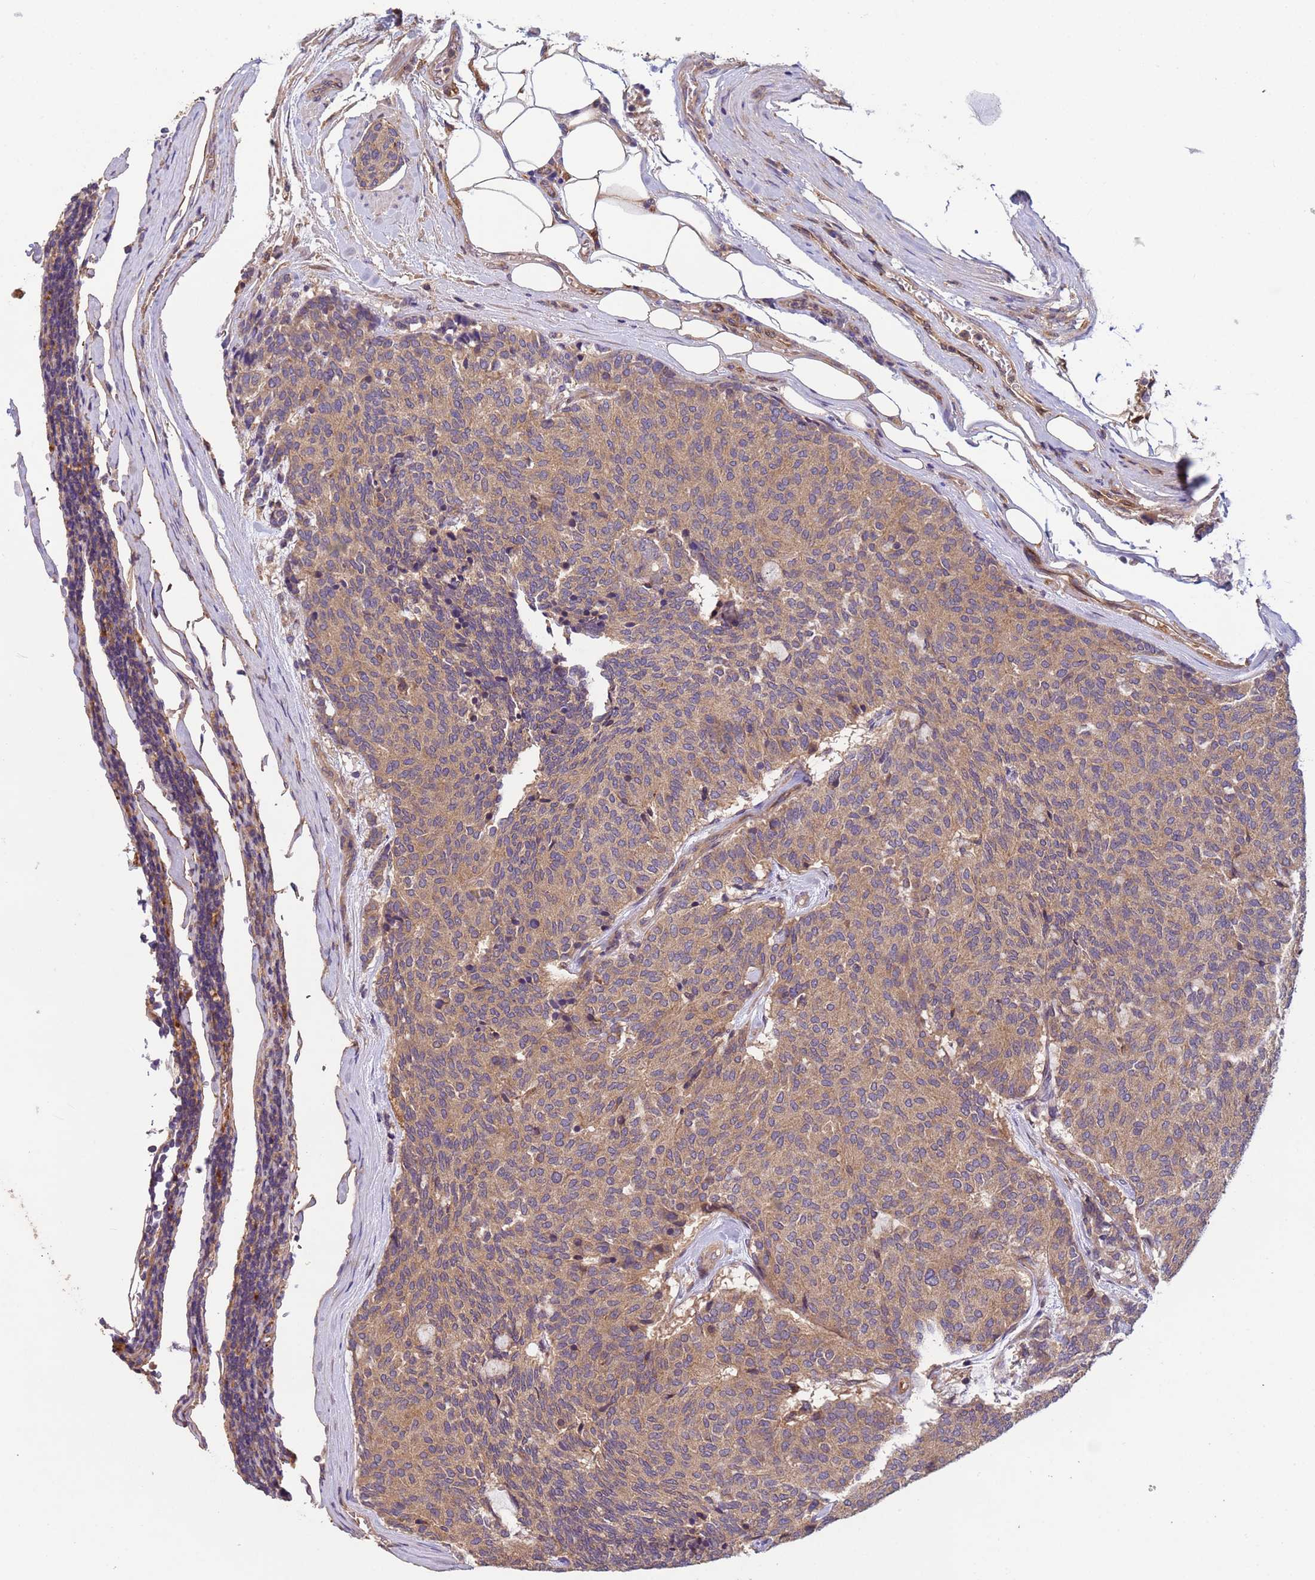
{"staining": {"intensity": "moderate", "quantity": ">75%", "location": "cytoplasmic/membranous"}, "tissue": "carcinoid", "cell_type": "Tumor cells", "image_type": "cancer", "snomed": [{"axis": "morphology", "description": "Carcinoid, malignant, NOS"}, {"axis": "topography", "description": "Pancreas"}], "caption": "A high-resolution image shows IHC staining of carcinoid, which exhibits moderate cytoplasmic/membranous positivity in approximately >75% of tumor cells. Nuclei are stained in blue.", "gene": "RAB10", "patient": {"sex": "female", "age": 54}}